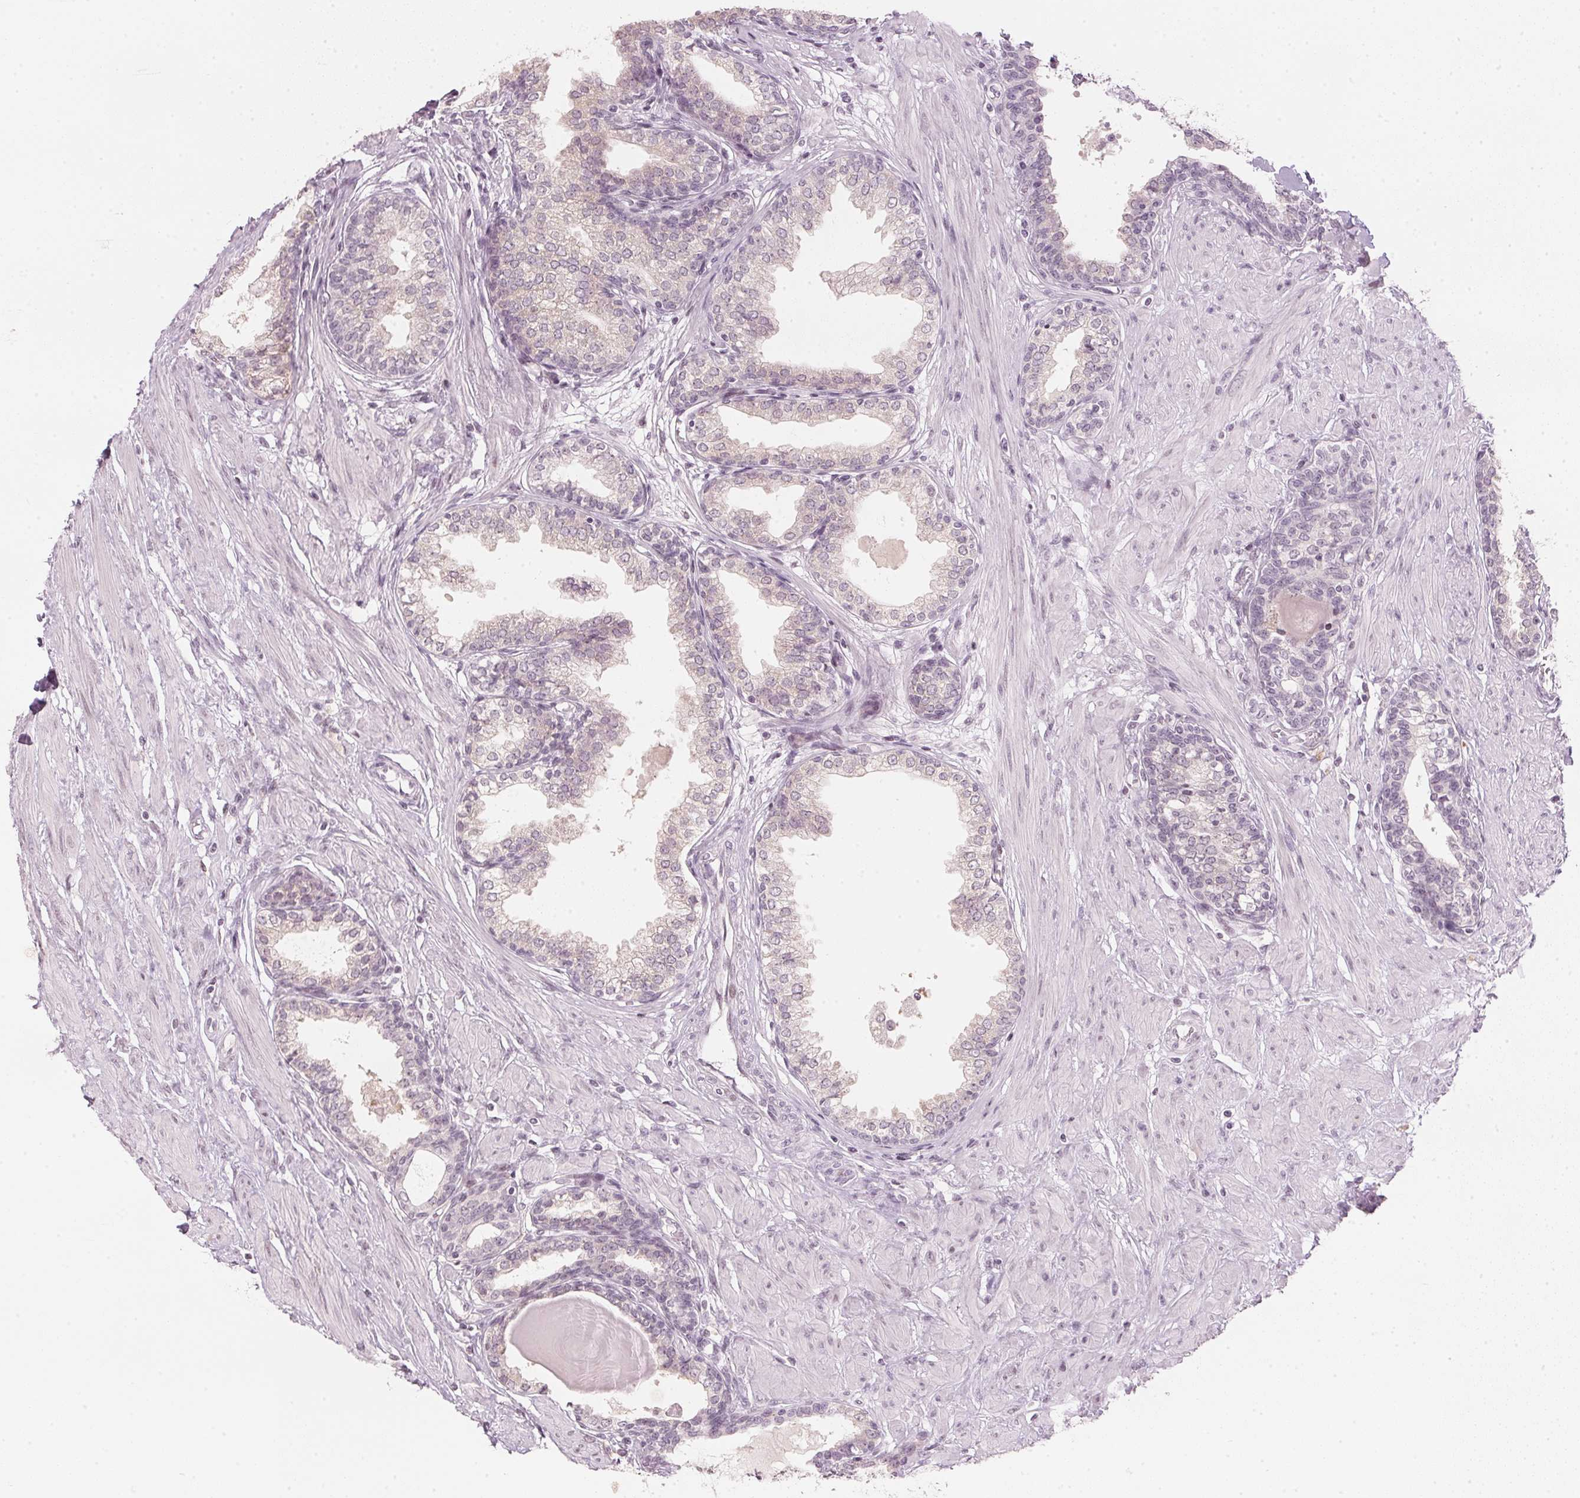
{"staining": {"intensity": "negative", "quantity": "none", "location": "none"}, "tissue": "prostate", "cell_type": "Glandular cells", "image_type": "normal", "snomed": [{"axis": "morphology", "description": "Normal tissue, NOS"}, {"axis": "topography", "description": "Prostate"}], "caption": "Immunohistochemistry of normal prostate reveals no expression in glandular cells. (DAB immunohistochemistry (IHC), high magnification).", "gene": "SFRP4", "patient": {"sex": "male", "age": 55}}